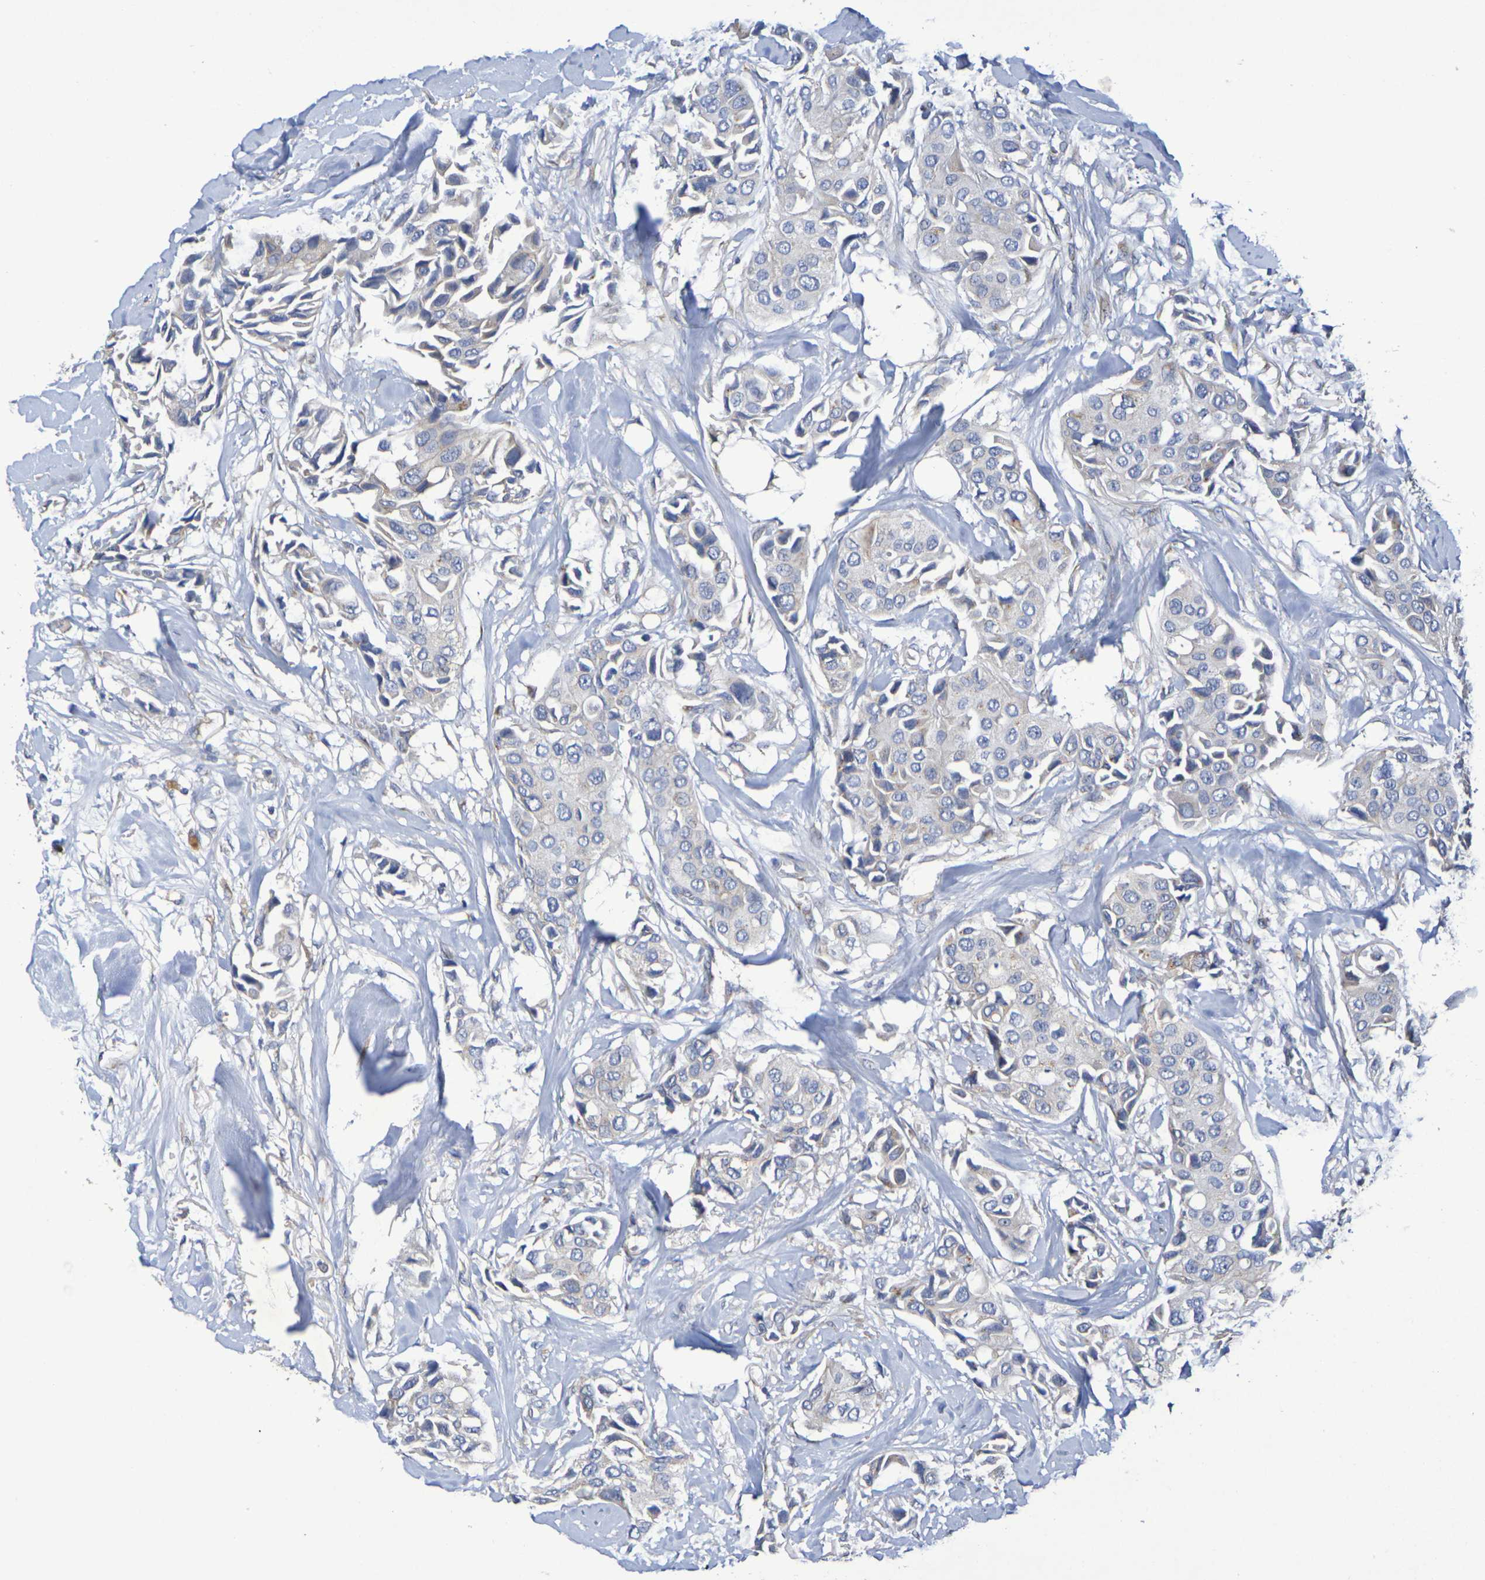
{"staining": {"intensity": "negative", "quantity": "none", "location": "none"}, "tissue": "breast cancer", "cell_type": "Tumor cells", "image_type": "cancer", "snomed": [{"axis": "morphology", "description": "Duct carcinoma"}, {"axis": "topography", "description": "Breast"}], "caption": "Infiltrating ductal carcinoma (breast) was stained to show a protein in brown. There is no significant expression in tumor cells.", "gene": "DCP2", "patient": {"sex": "female", "age": 80}}